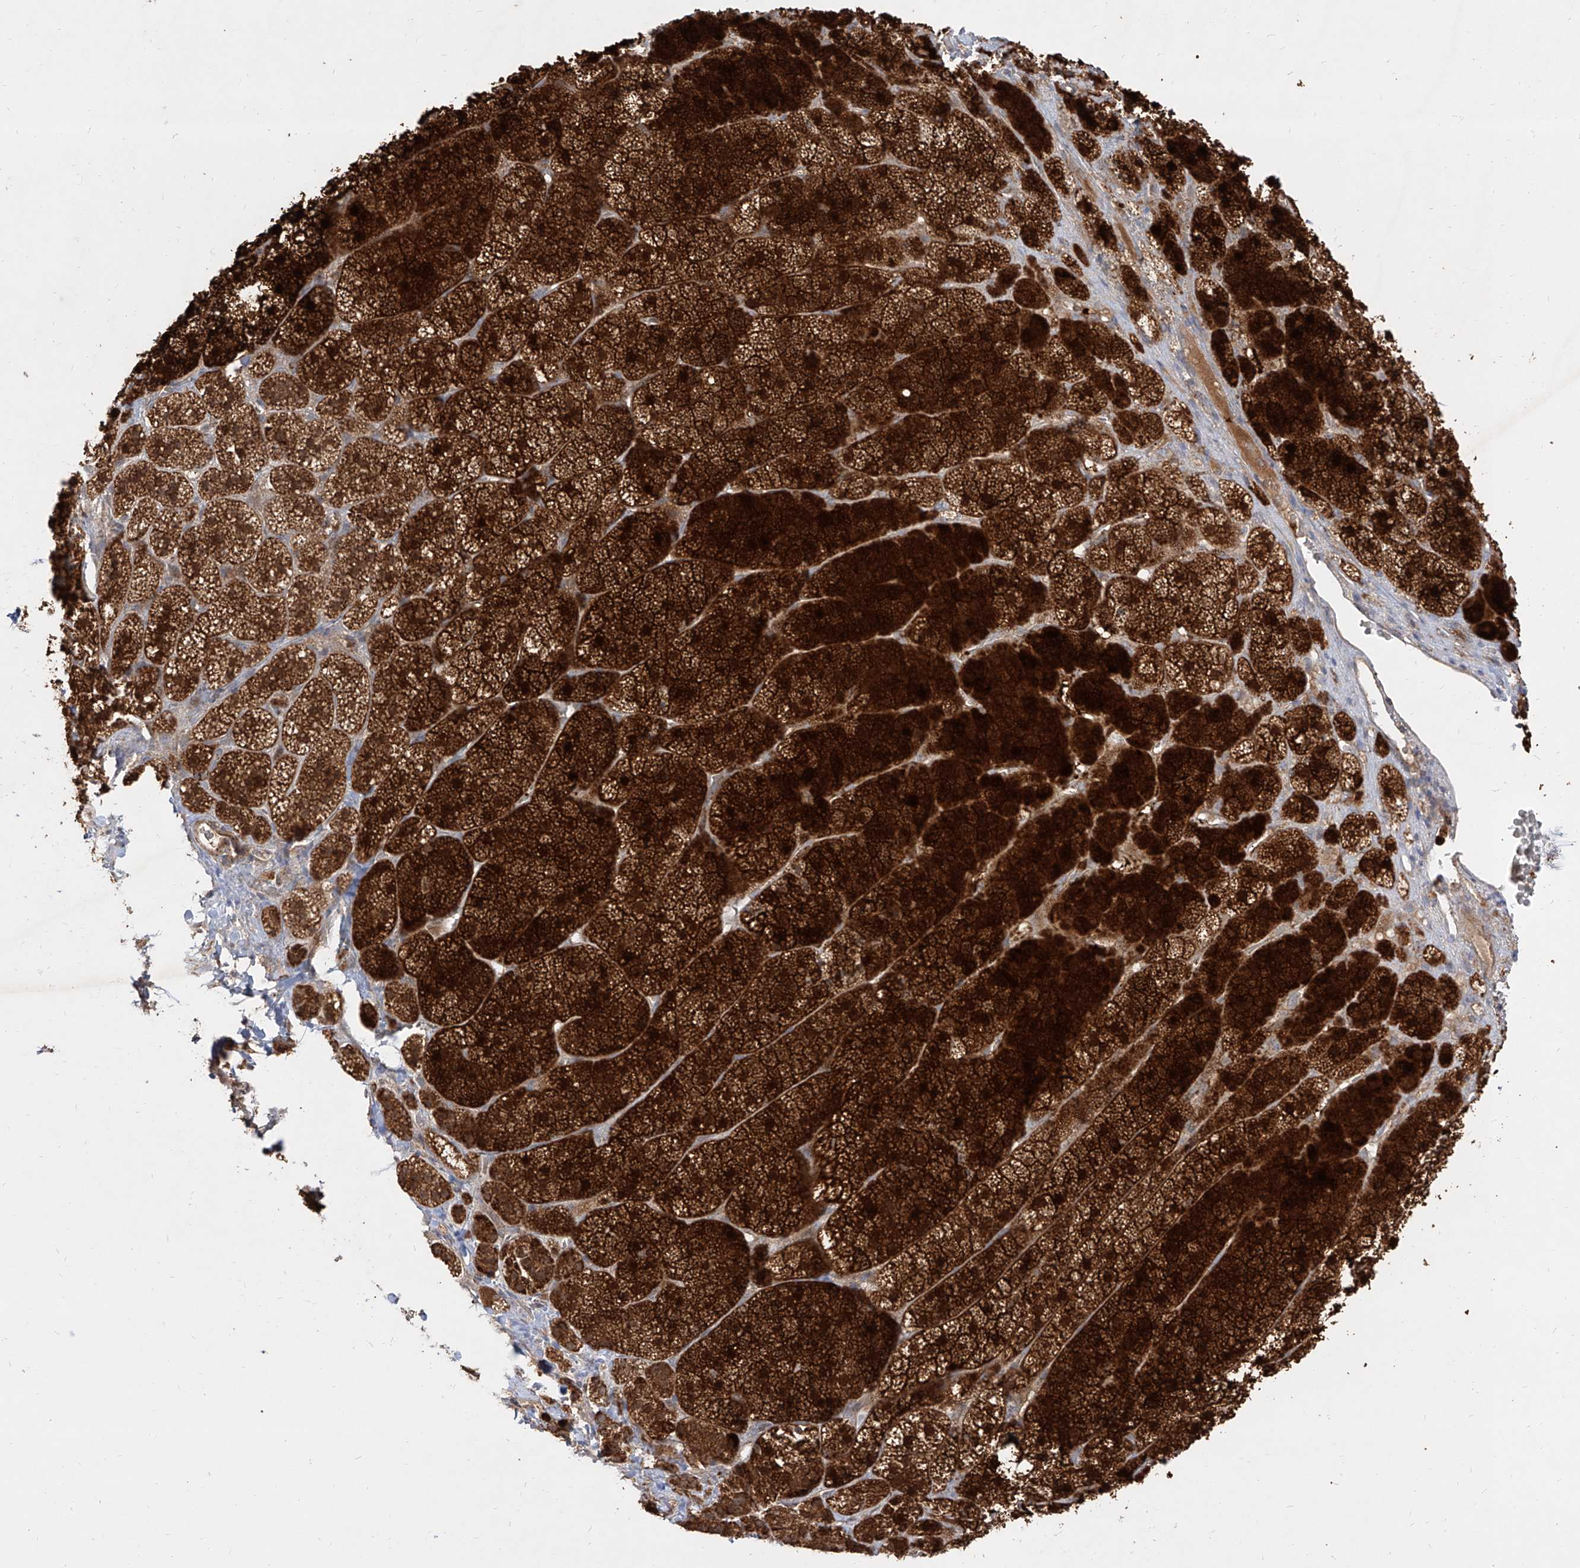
{"staining": {"intensity": "strong", "quantity": ">75%", "location": "cytoplasmic/membranous,nuclear"}, "tissue": "adrenal gland", "cell_type": "Glandular cells", "image_type": "normal", "snomed": [{"axis": "morphology", "description": "Normal tissue, NOS"}, {"axis": "topography", "description": "Adrenal gland"}], "caption": "A high-resolution micrograph shows immunohistochemistry (IHC) staining of unremarkable adrenal gland, which reveals strong cytoplasmic/membranous,nuclear positivity in approximately >75% of glandular cells.", "gene": "AIM2", "patient": {"sex": "female", "age": 44}}